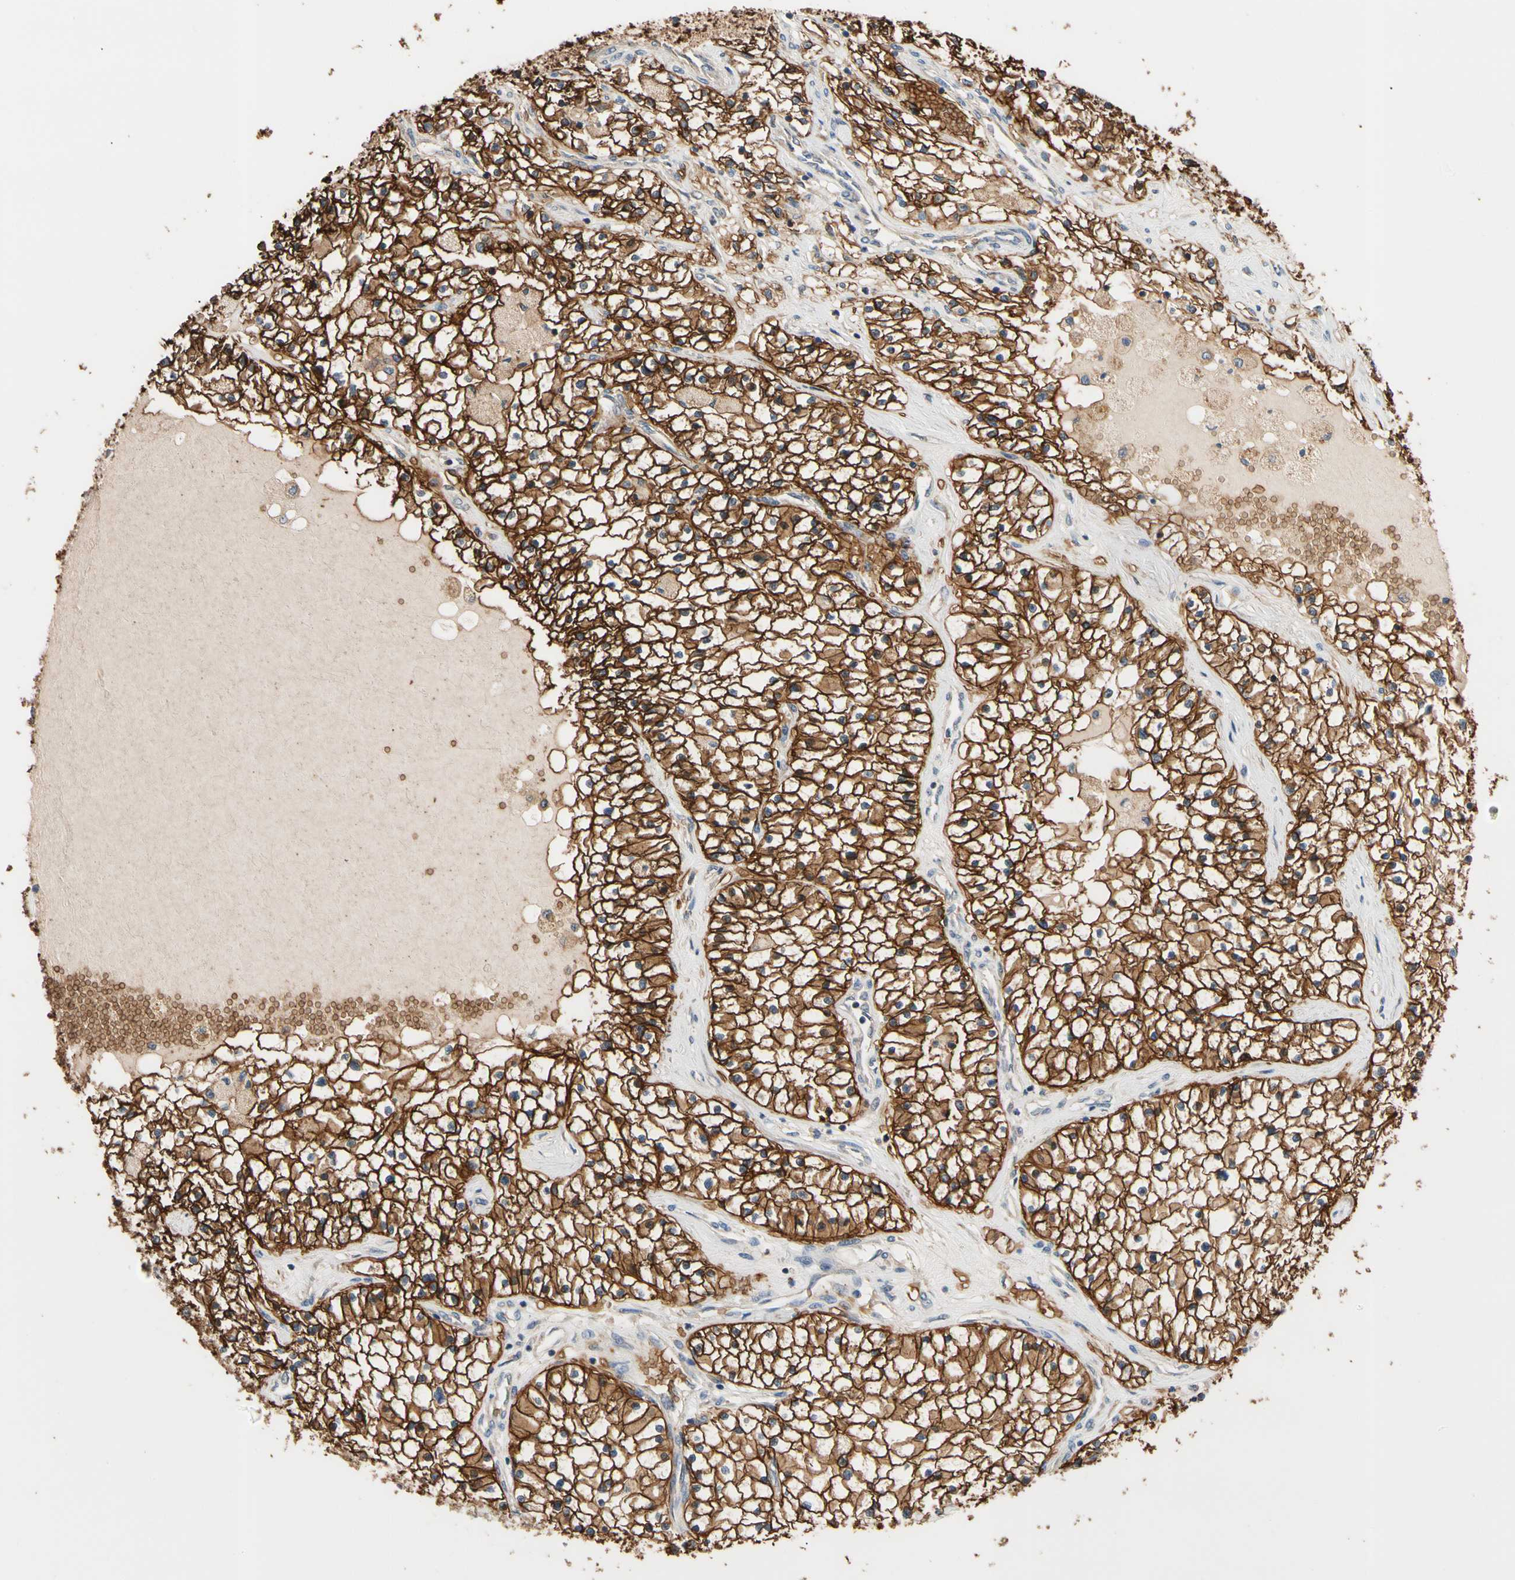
{"staining": {"intensity": "strong", "quantity": ">75%", "location": "cytoplasmic/membranous"}, "tissue": "renal cancer", "cell_type": "Tumor cells", "image_type": "cancer", "snomed": [{"axis": "morphology", "description": "Adenocarcinoma, NOS"}, {"axis": "topography", "description": "Kidney"}], "caption": "Protein expression analysis of human adenocarcinoma (renal) reveals strong cytoplasmic/membranous staining in approximately >75% of tumor cells.", "gene": "RIOK2", "patient": {"sex": "male", "age": 68}}